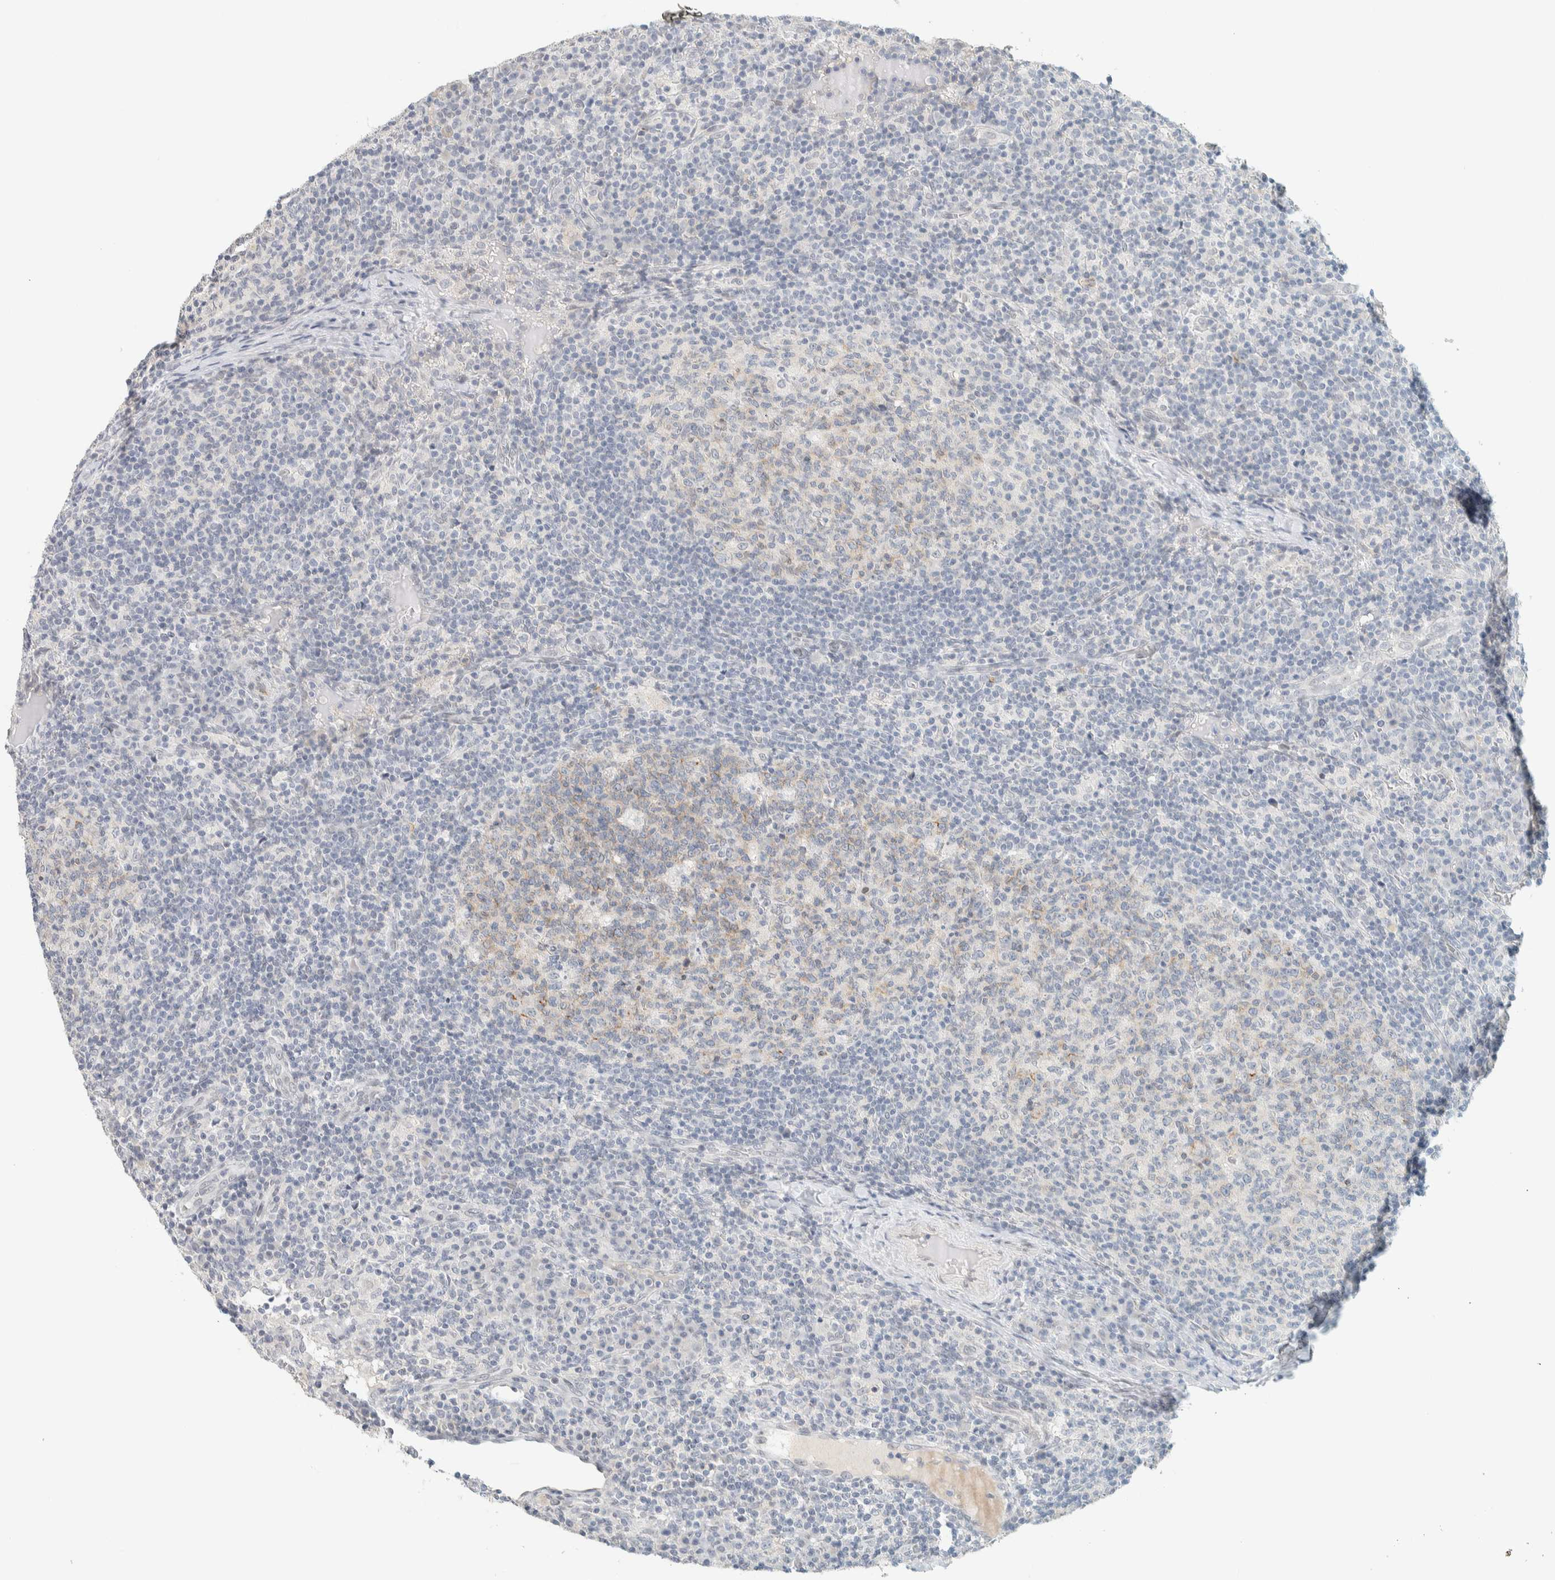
{"staining": {"intensity": "weak", "quantity": "<25%", "location": "cytoplasmic/membranous"}, "tissue": "lymph node", "cell_type": "Germinal center cells", "image_type": "normal", "snomed": [{"axis": "morphology", "description": "Normal tissue, NOS"}, {"axis": "morphology", "description": "Inflammation, NOS"}, {"axis": "topography", "description": "Lymph node"}], "caption": "The immunohistochemistry image has no significant staining in germinal center cells of lymph node.", "gene": "C1QTNF12", "patient": {"sex": "male", "age": 55}}